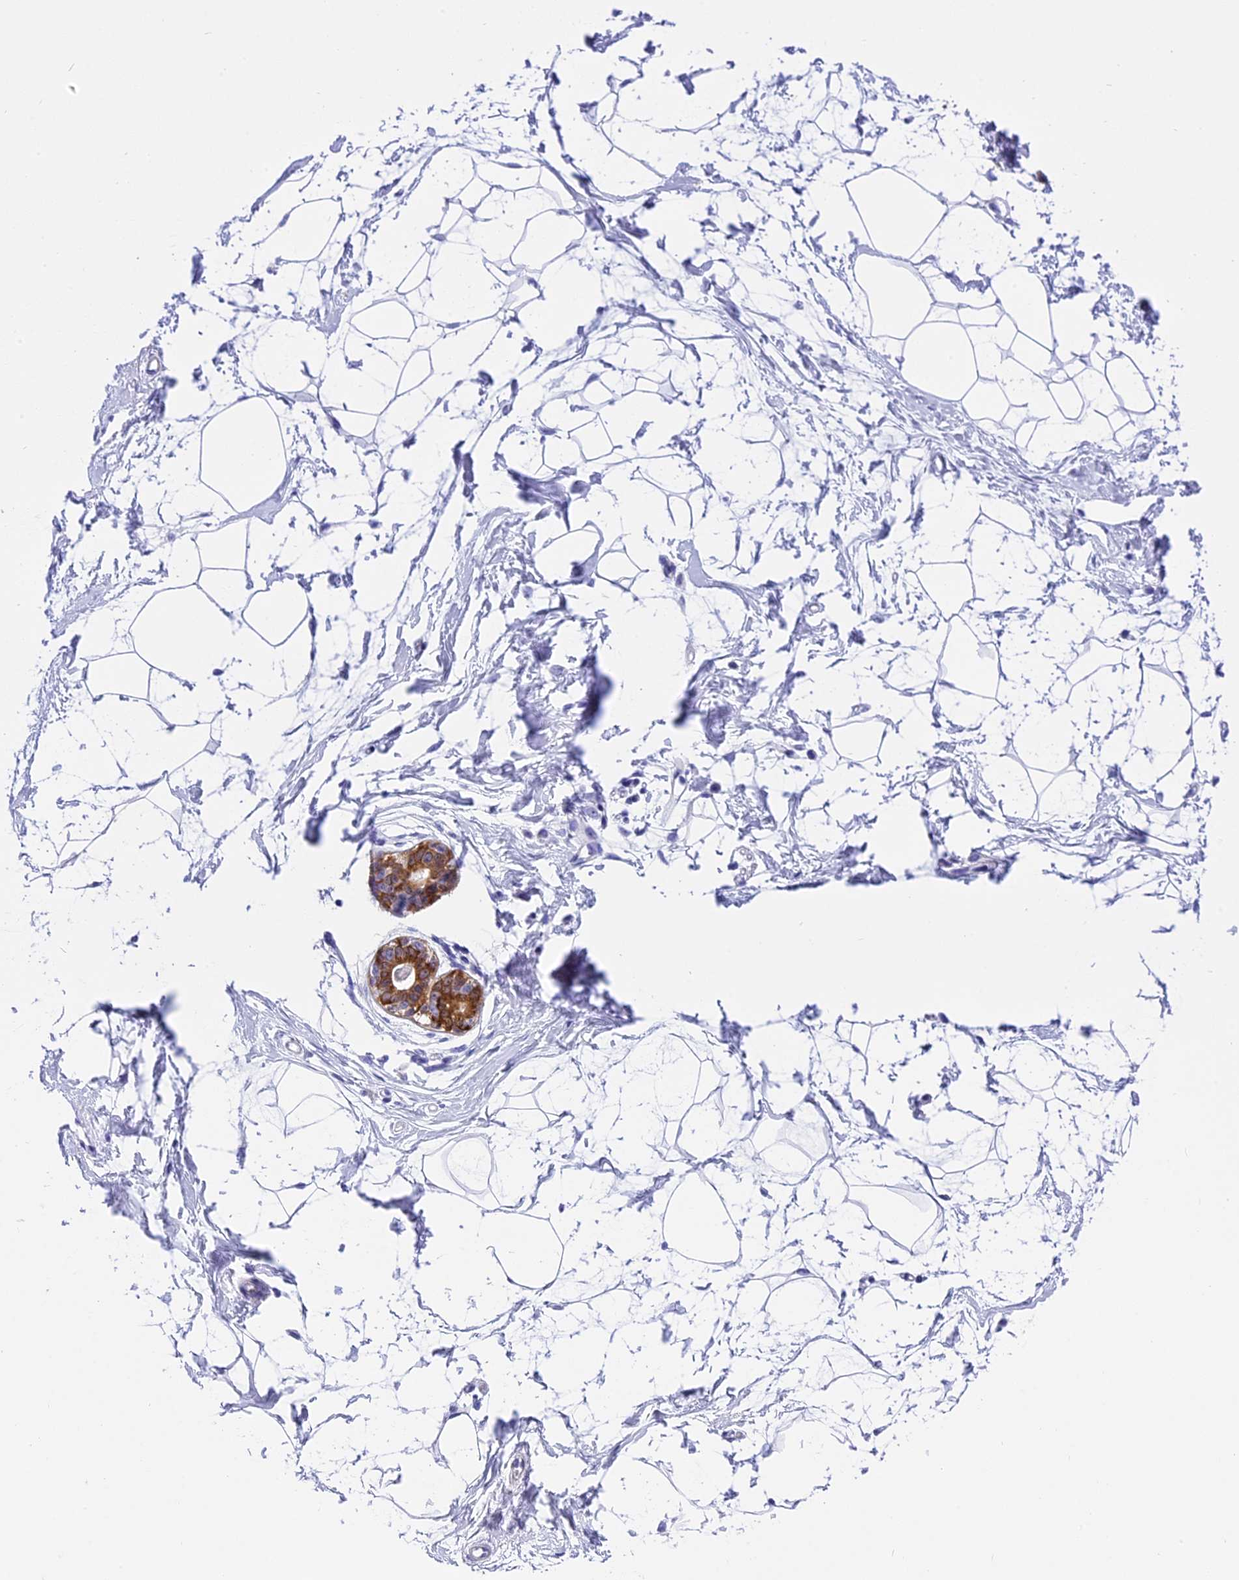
{"staining": {"intensity": "negative", "quantity": "none", "location": "none"}, "tissue": "breast", "cell_type": "Adipocytes", "image_type": "normal", "snomed": [{"axis": "morphology", "description": "Normal tissue, NOS"}, {"axis": "topography", "description": "Breast"}], "caption": "High power microscopy micrograph of an immunohistochemistry image of benign breast, revealing no significant expression in adipocytes. Nuclei are stained in blue.", "gene": "KCTD14", "patient": {"sex": "female", "age": 45}}